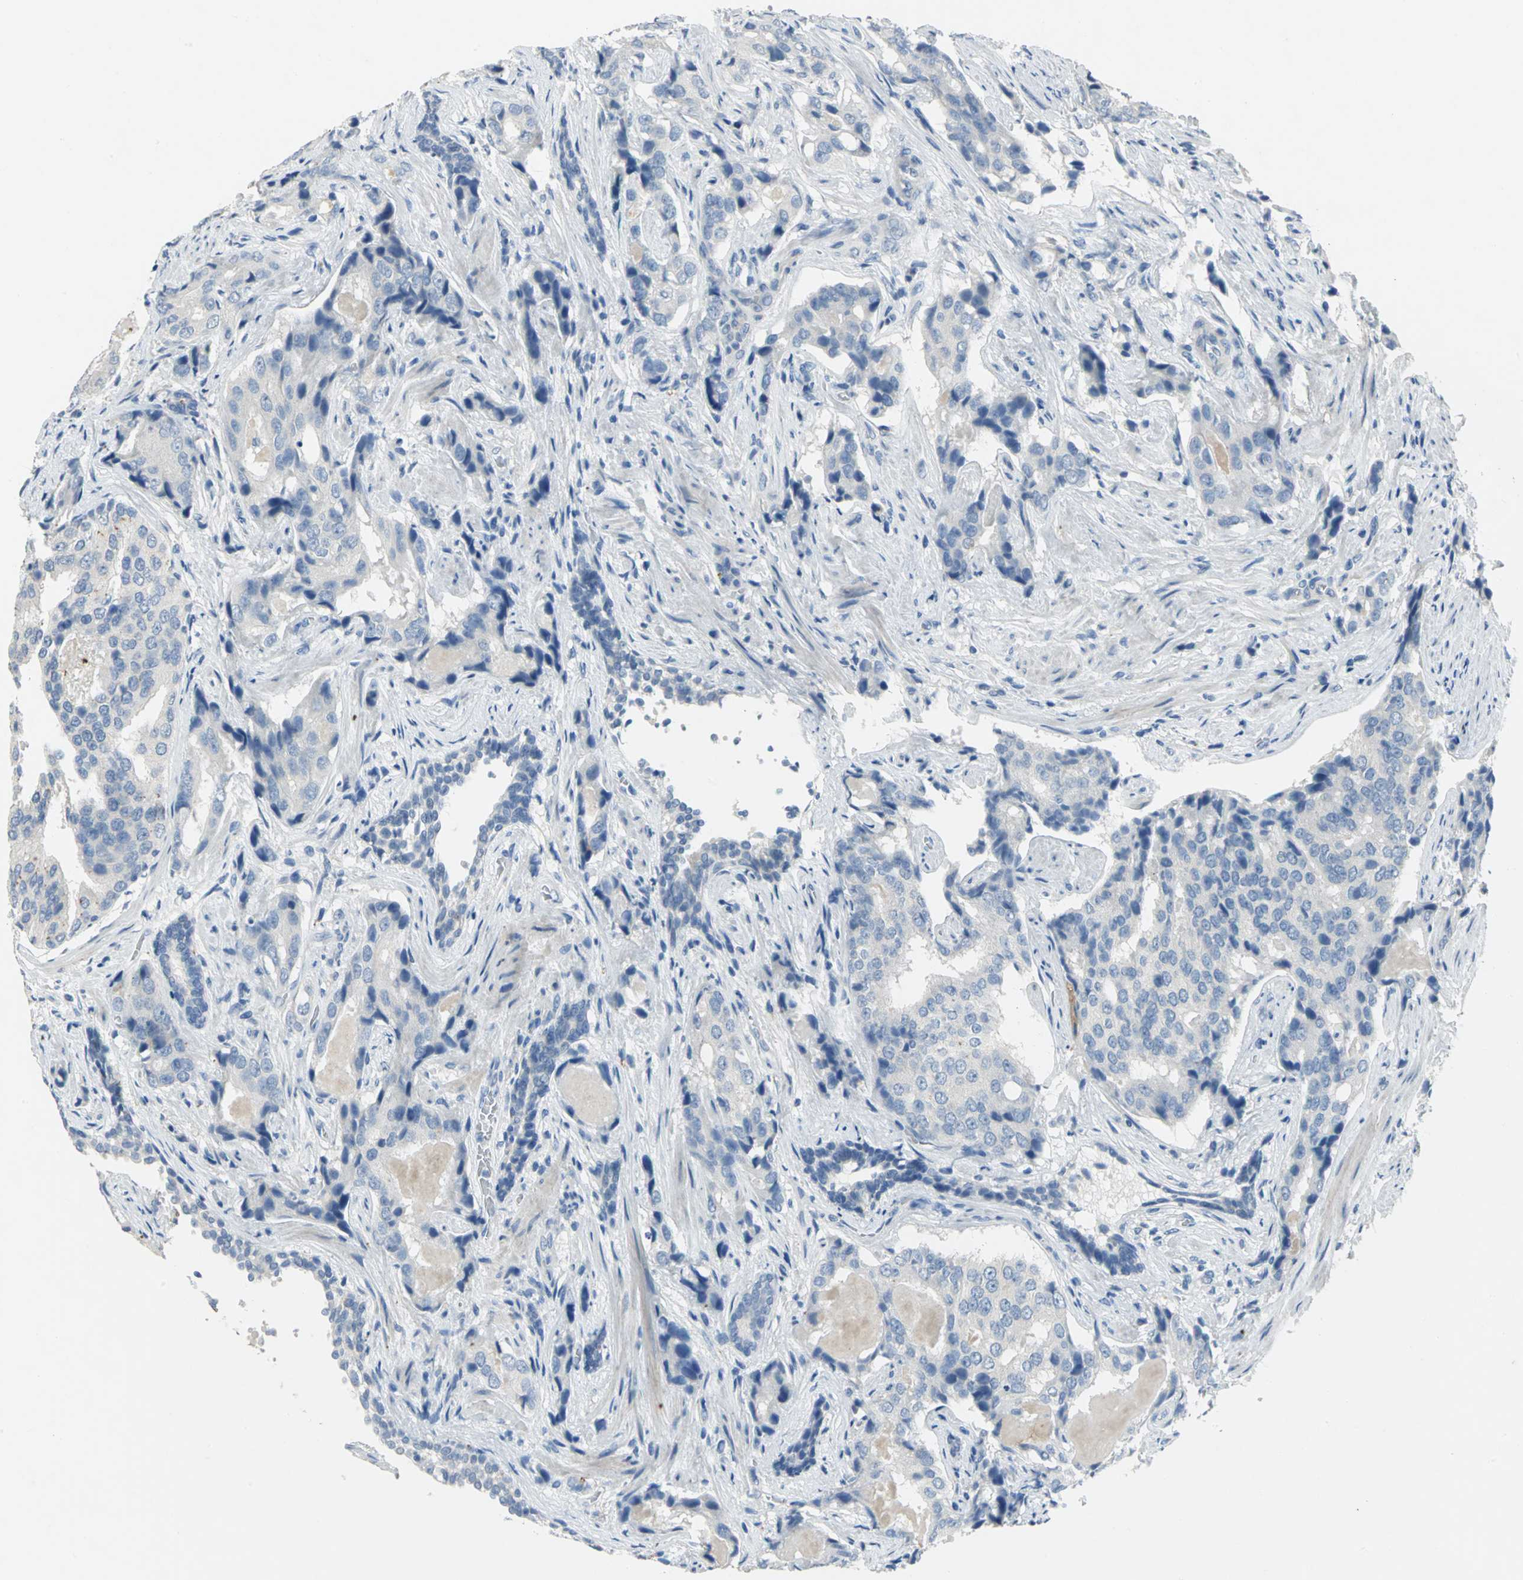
{"staining": {"intensity": "negative", "quantity": "none", "location": "none"}, "tissue": "prostate cancer", "cell_type": "Tumor cells", "image_type": "cancer", "snomed": [{"axis": "morphology", "description": "Adenocarcinoma, High grade"}, {"axis": "topography", "description": "Prostate"}], "caption": "An image of prostate cancer (high-grade adenocarcinoma) stained for a protein exhibits no brown staining in tumor cells.", "gene": "PTGDS", "patient": {"sex": "male", "age": 58}}